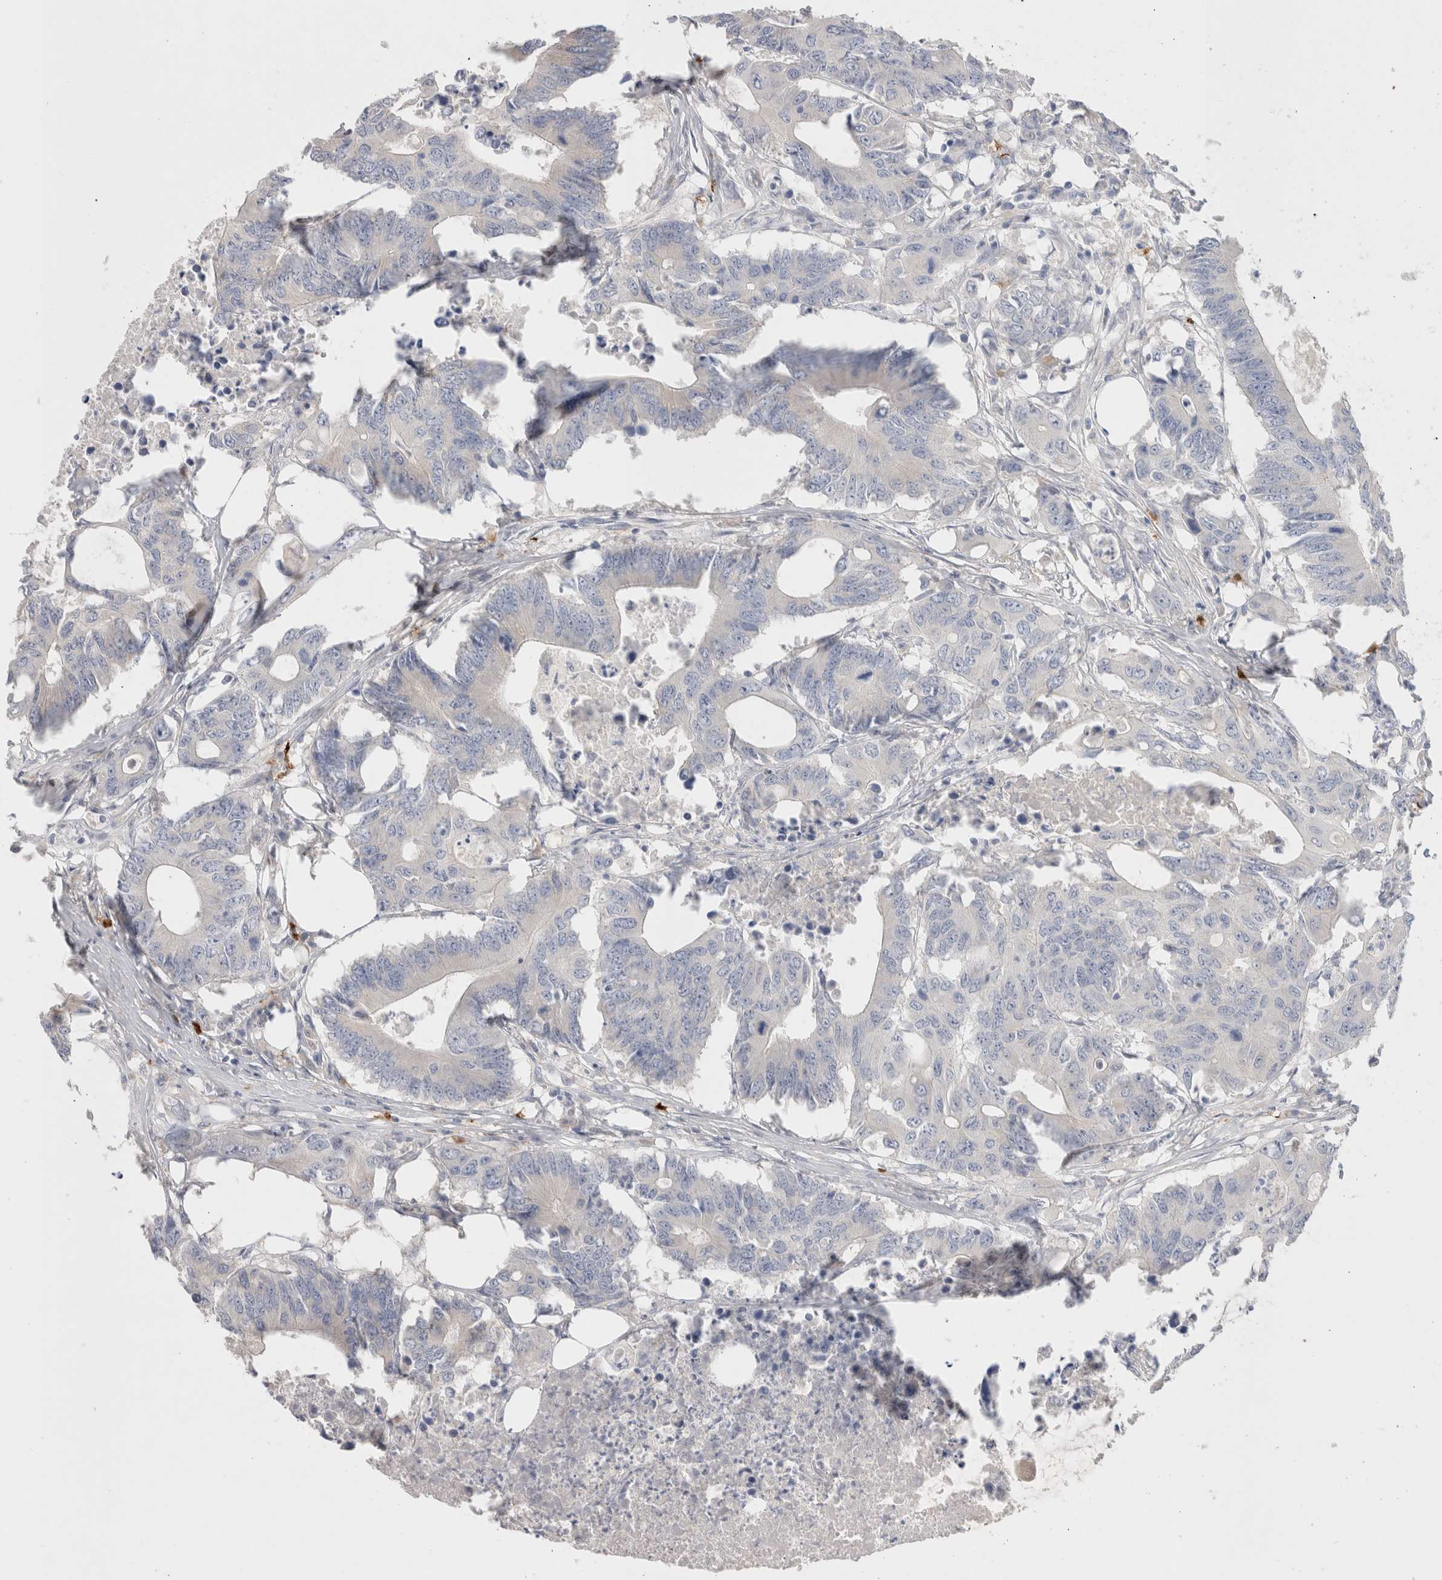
{"staining": {"intensity": "negative", "quantity": "none", "location": "none"}, "tissue": "colorectal cancer", "cell_type": "Tumor cells", "image_type": "cancer", "snomed": [{"axis": "morphology", "description": "Adenocarcinoma, NOS"}, {"axis": "topography", "description": "Colon"}], "caption": "Colorectal cancer (adenocarcinoma) stained for a protein using IHC exhibits no positivity tumor cells.", "gene": "HPGDS", "patient": {"sex": "male", "age": 71}}